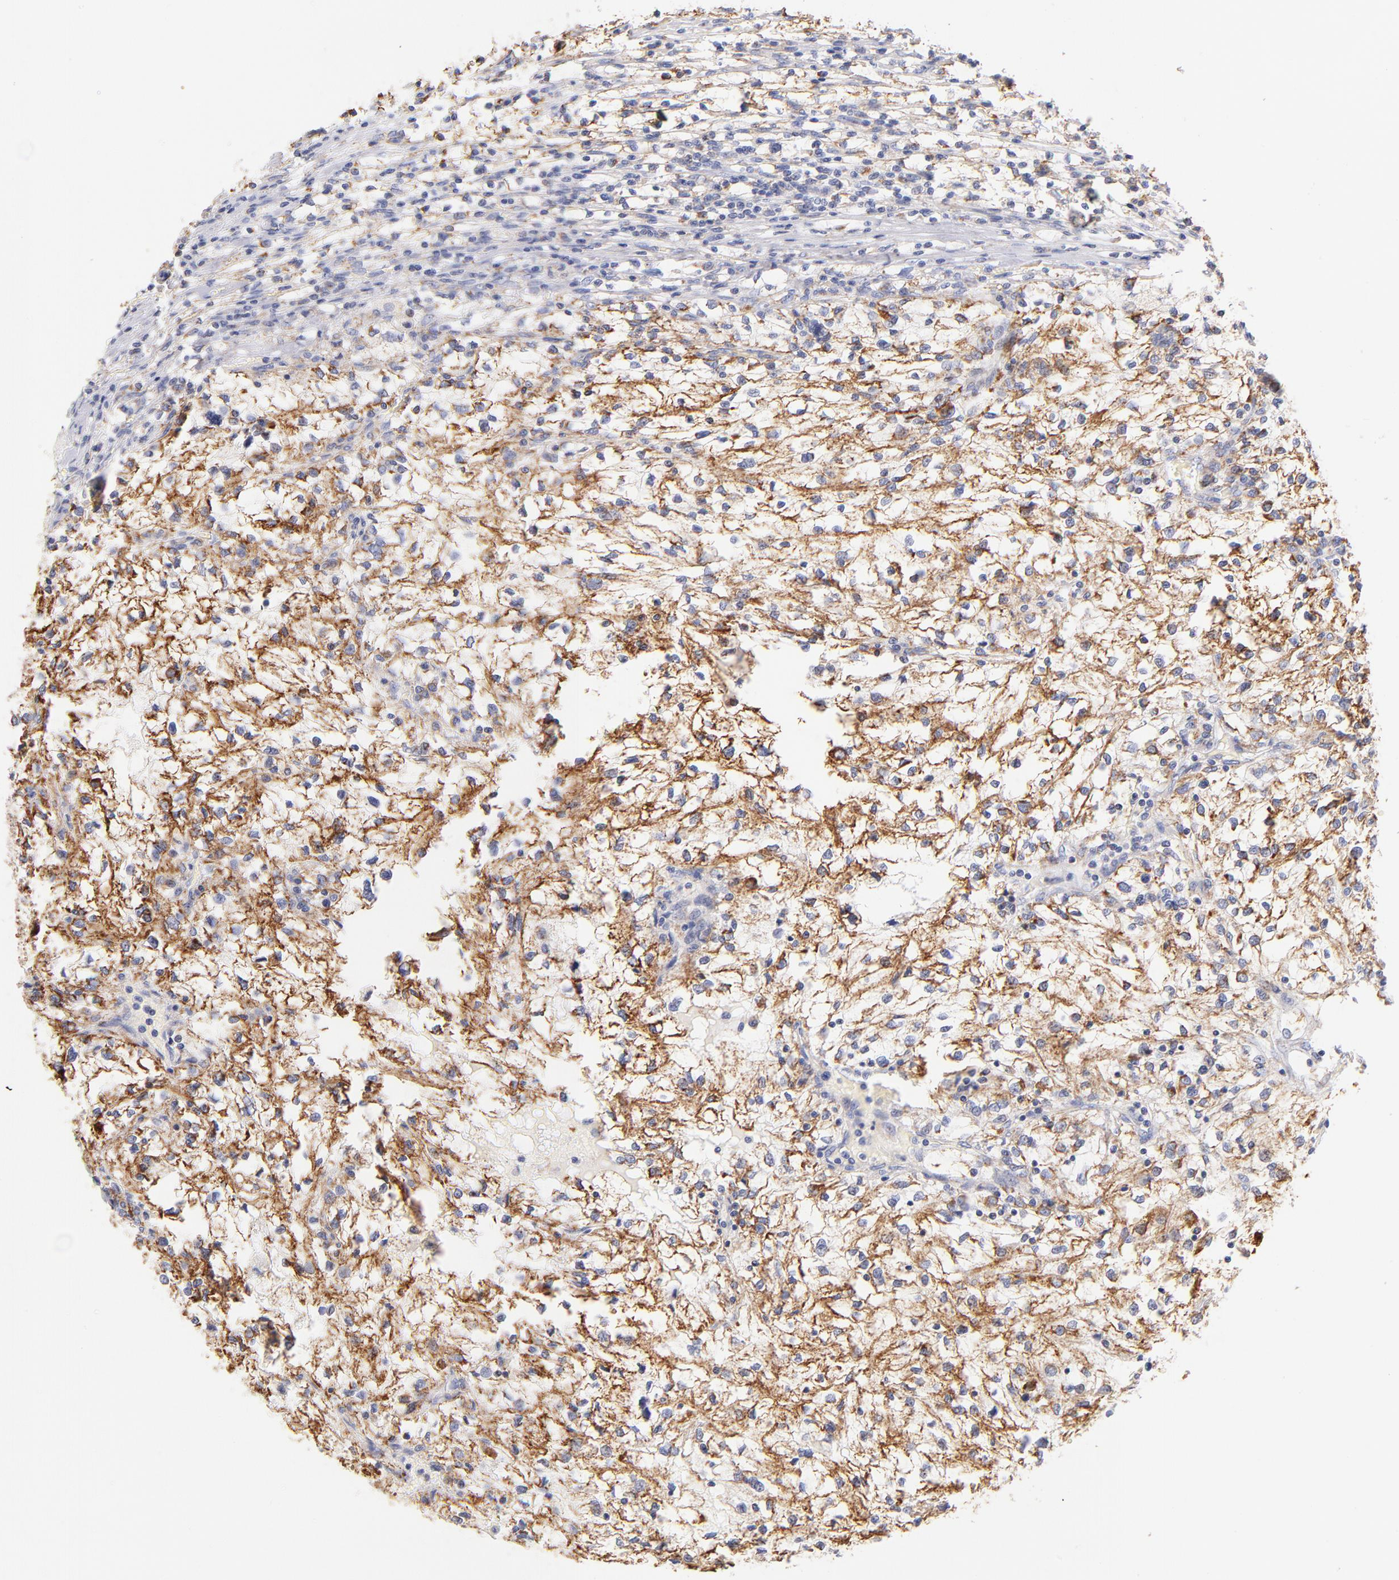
{"staining": {"intensity": "strong", "quantity": ">75%", "location": "cytoplasmic/membranous"}, "tissue": "renal cancer", "cell_type": "Tumor cells", "image_type": "cancer", "snomed": [{"axis": "morphology", "description": "Adenocarcinoma, NOS"}, {"axis": "topography", "description": "Kidney"}], "caption": "Tumor cells demonstrate high levels of strong cytoplasmic/membranous expression in about >75% of cells in renal cancer (adenocarcinoma).", "gene": "AIFM1", "patient": {"sex": "female", "age": 83}}